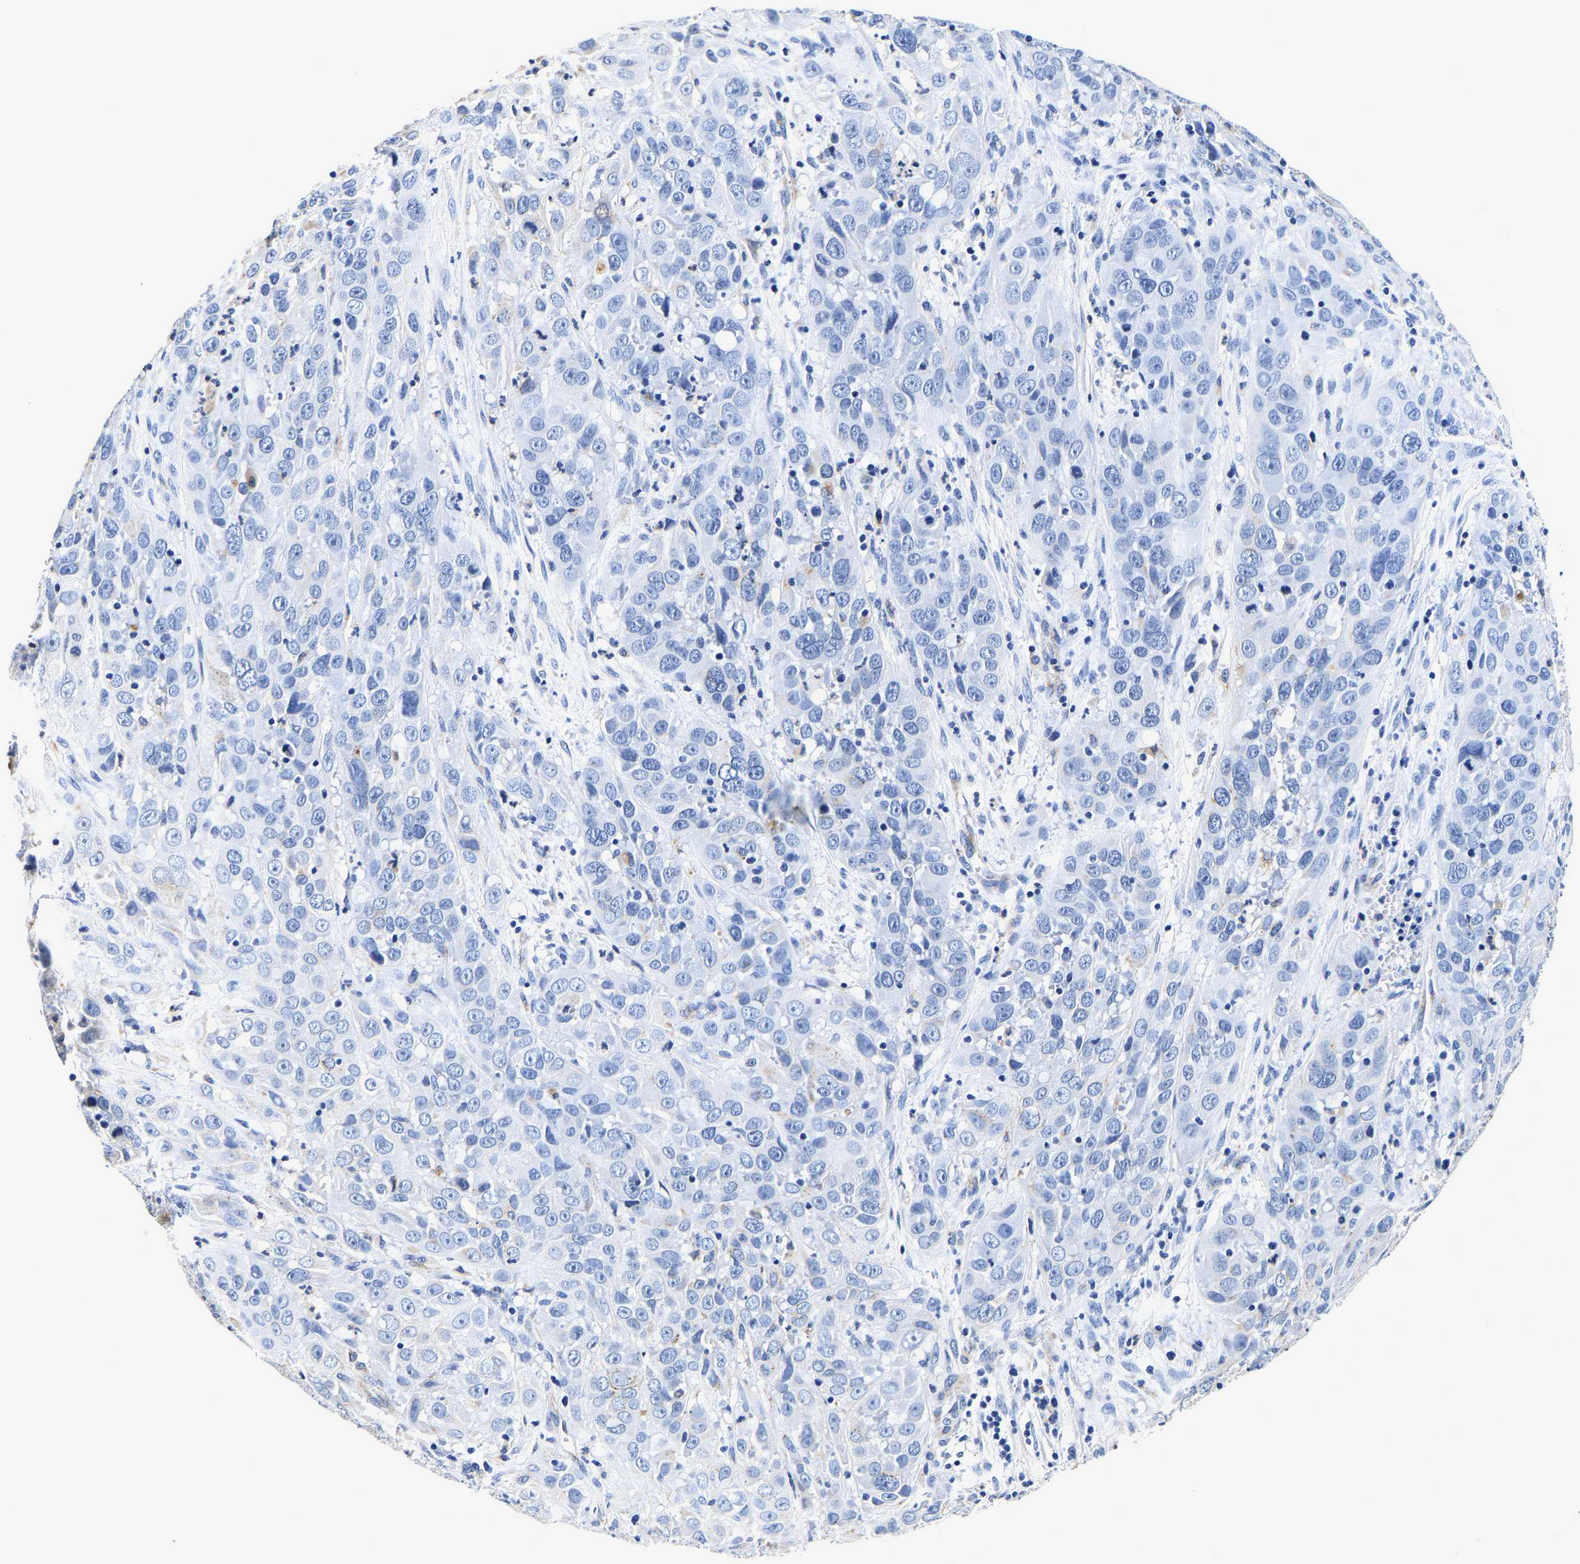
{"staining": {"intensity": "negative", "quantity": "none", "location": "none"}, "tissue": "cervical cancer", "cell_type": "Tumor cells", "image_type": "cancer", "snomed": [{"axis": "morphology", "description": "Squamous cell carcinoma, NOS"}, {"axis": "topography", "description": "Cervix"}], "caption": "High power microscopy micrograph of an immunohistochemistry (IHC) photomicrograph of cervical squamous cell carcinoma, revealing no significant expression in tumor cells. (DAB (3,3'-diaminobenzidine) IHC, high magnification).", "gene": "GRN", "patient": {"sex": "female", "age": 32}}